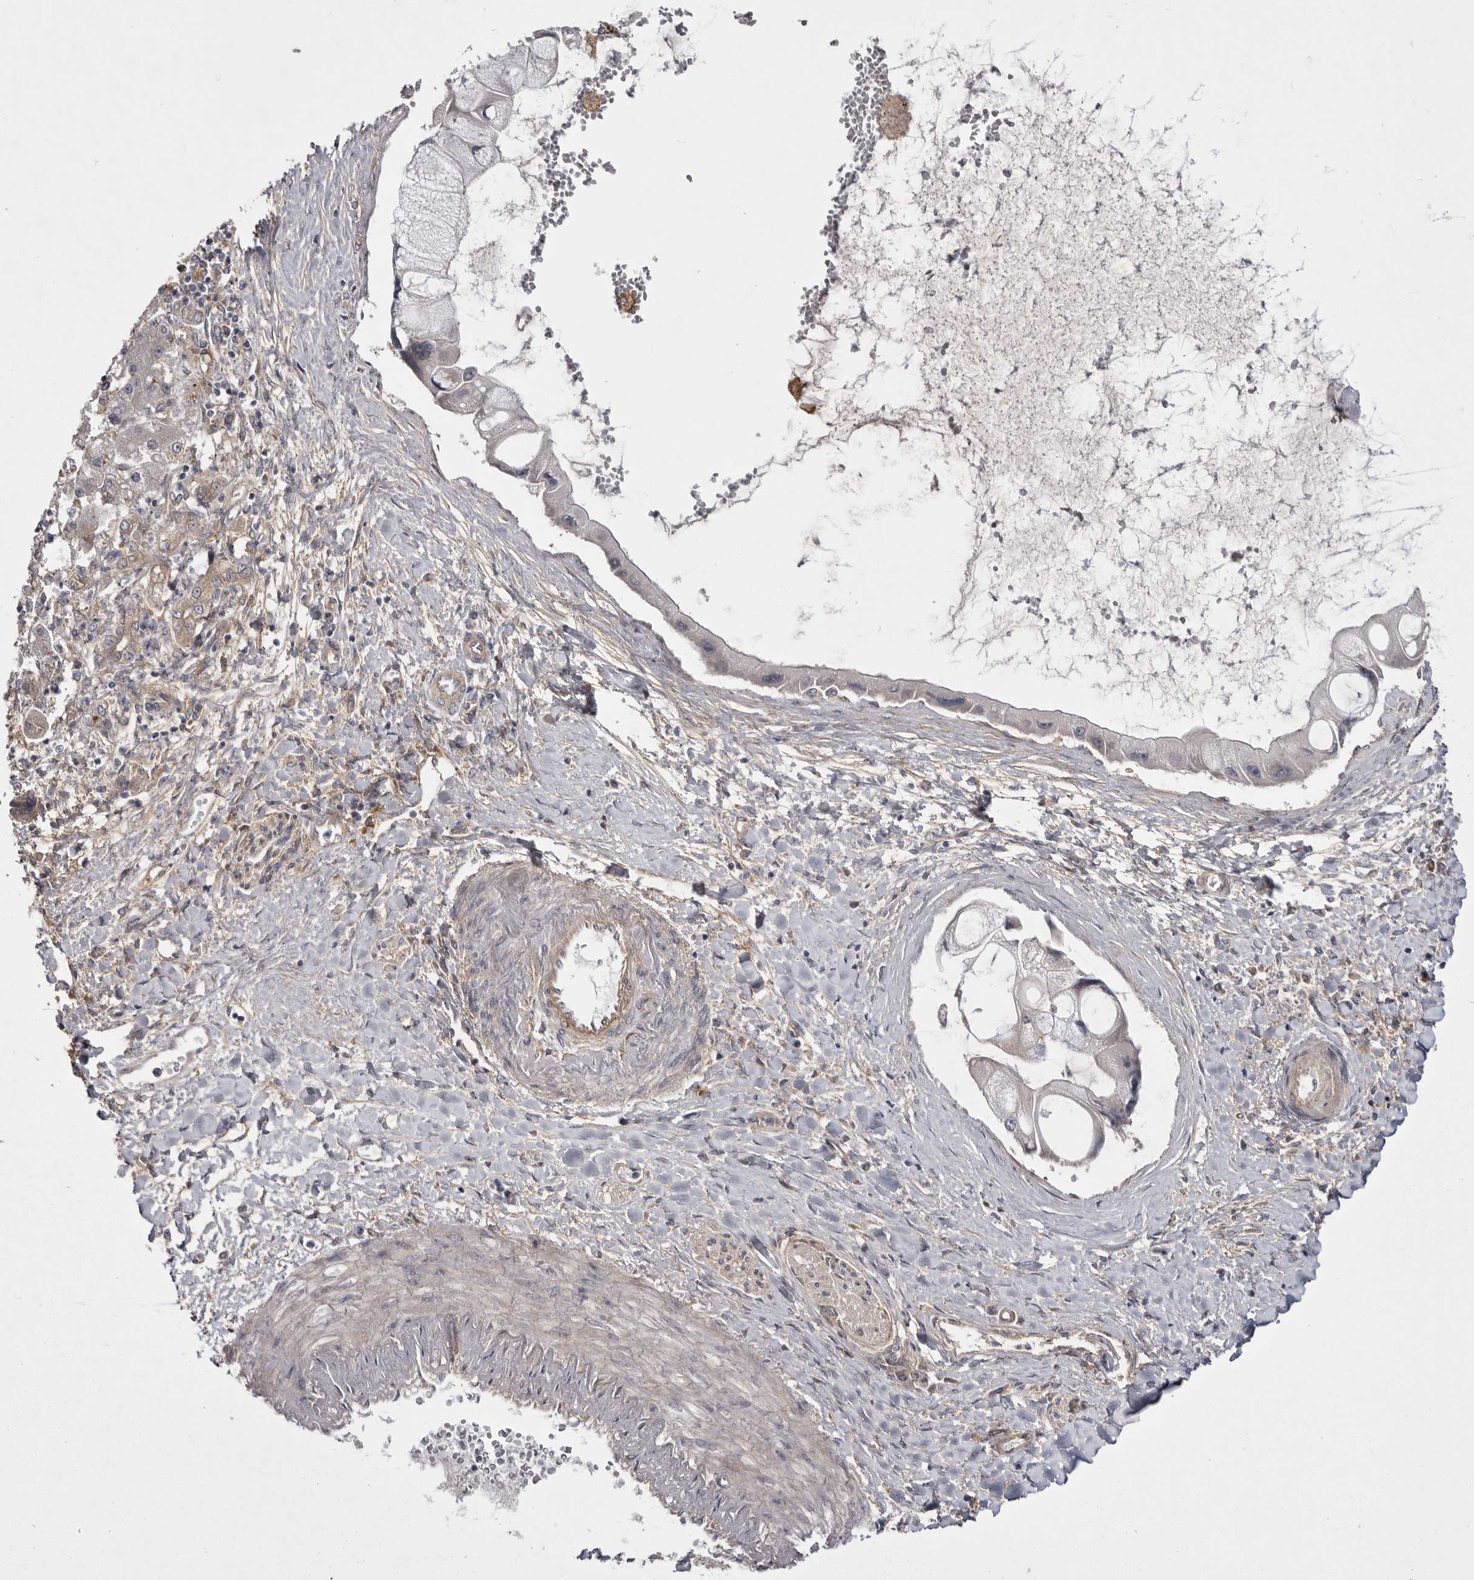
{"staining": {"intensity": "weak", "quantity": "<25%", "location": "cytoplasmic/membranous"}, "tissue": "liver cancer", "cell_type": "Tumor cells", "image_type": "cancer", "snomed": [{"axis": "morphology", "description": "Cholangiocarcinoma"}, {"axis": "topography", "description": "Liver"}], "caption": "A histopathology image of liver cancer stained for a protein demonstrates no brown staining in tumor cells.", "gene": "OSBPL9", "patient": {"sex": "male", "age": 50}}